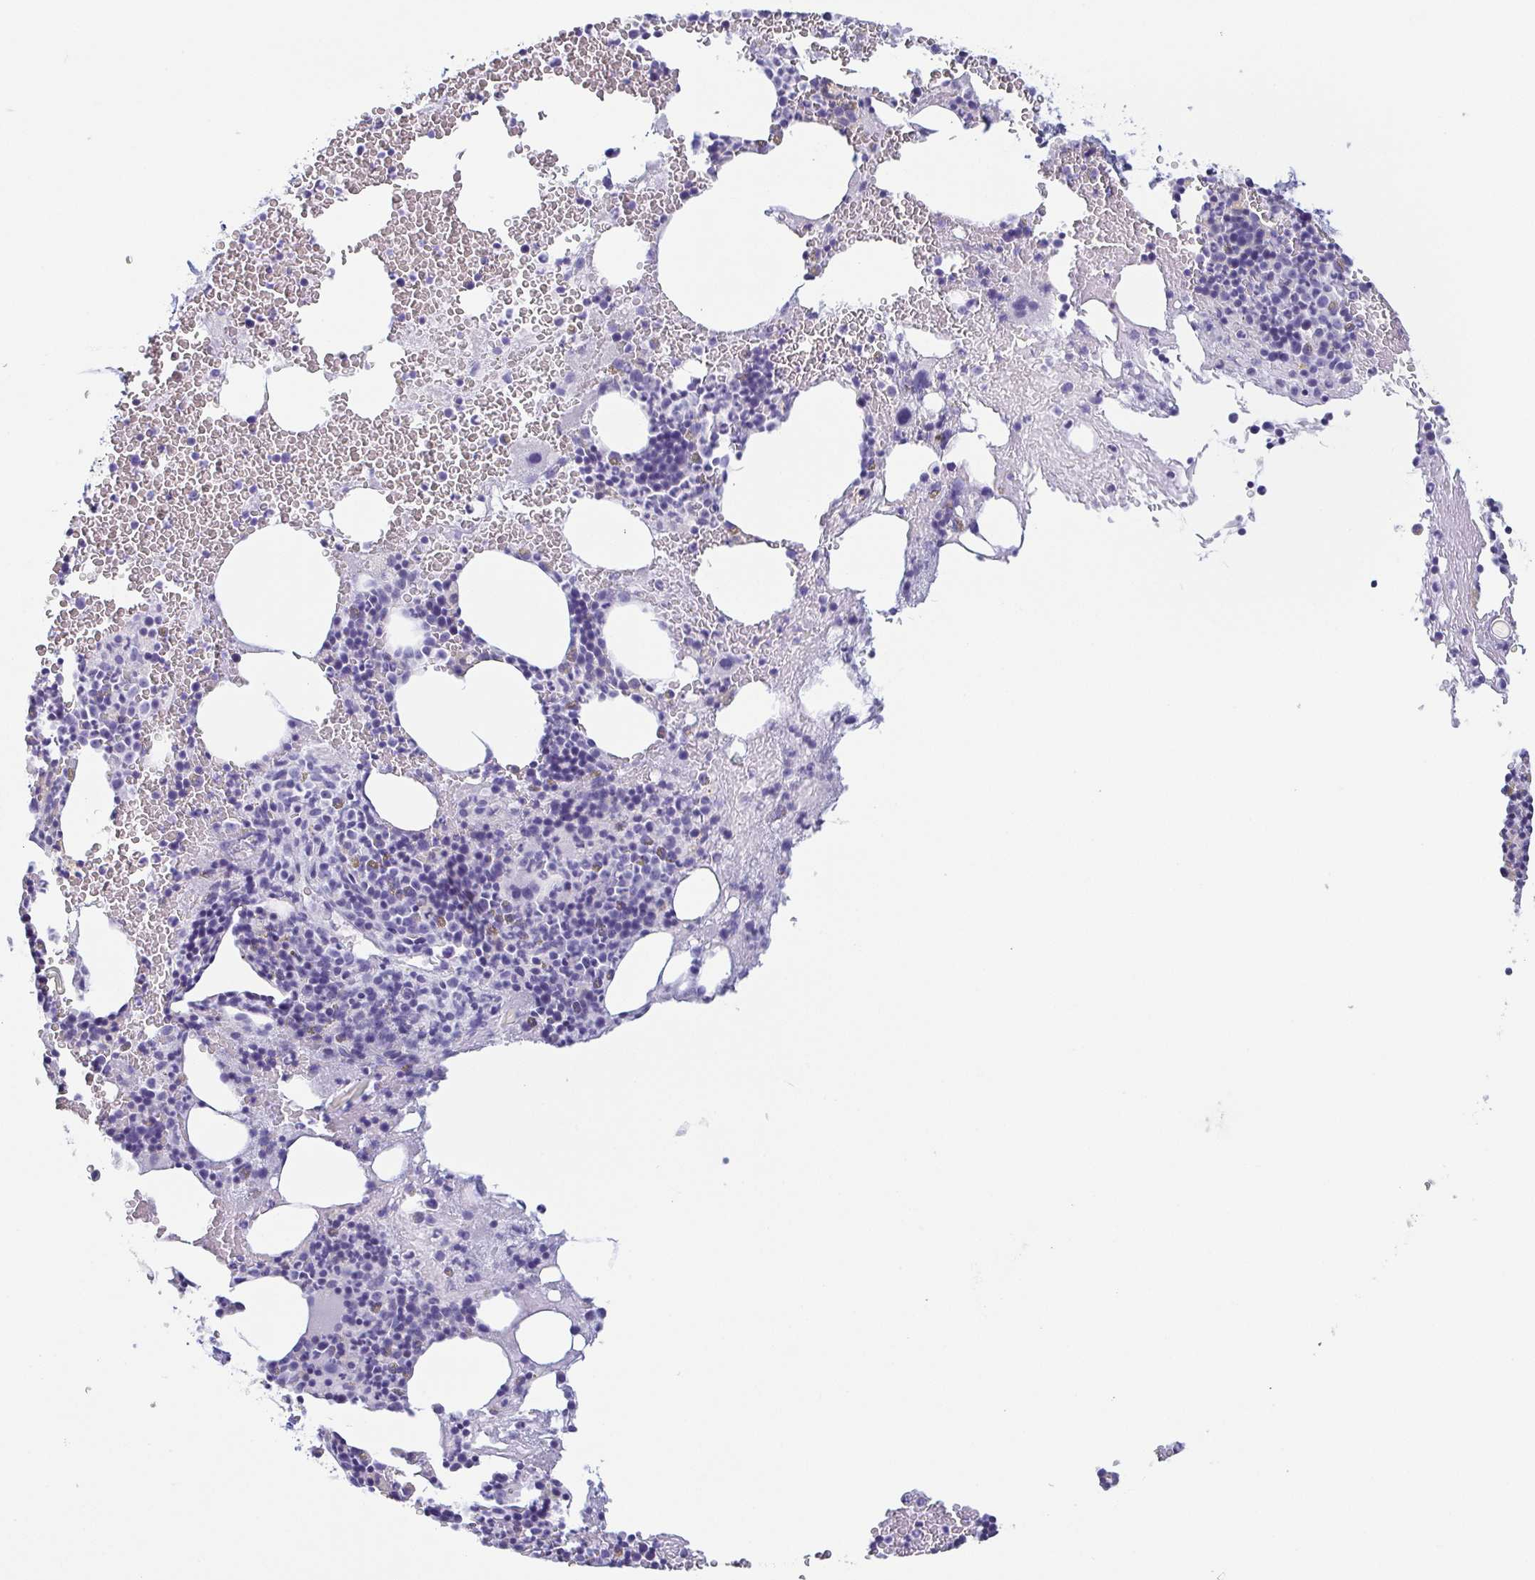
{"staining": {"intensity": "negative", "quantity": "none", "location": "none"}, "tissue": "bone marrow", "cell_type": "Hematopoietic cells", "image_type": "normal", "snomed": [{"axis": "morphology", "description": "Normal tissue, NOS"}, {"axis": "topography", "description": "Bone marrow"}], "caption": "Protein analysis of unremarkable bone marrow displays no significant expression in hematopoietic cells. The staining was performed using DAB (3,3'-diaminobenzidine) to visualize the protein expression in brown, while the nuclei were stained in blue with hematoxylin (Magnification: 20x).", "gene": "ENSG00000275778", "patient": {"sex": "male", "age": 47}}